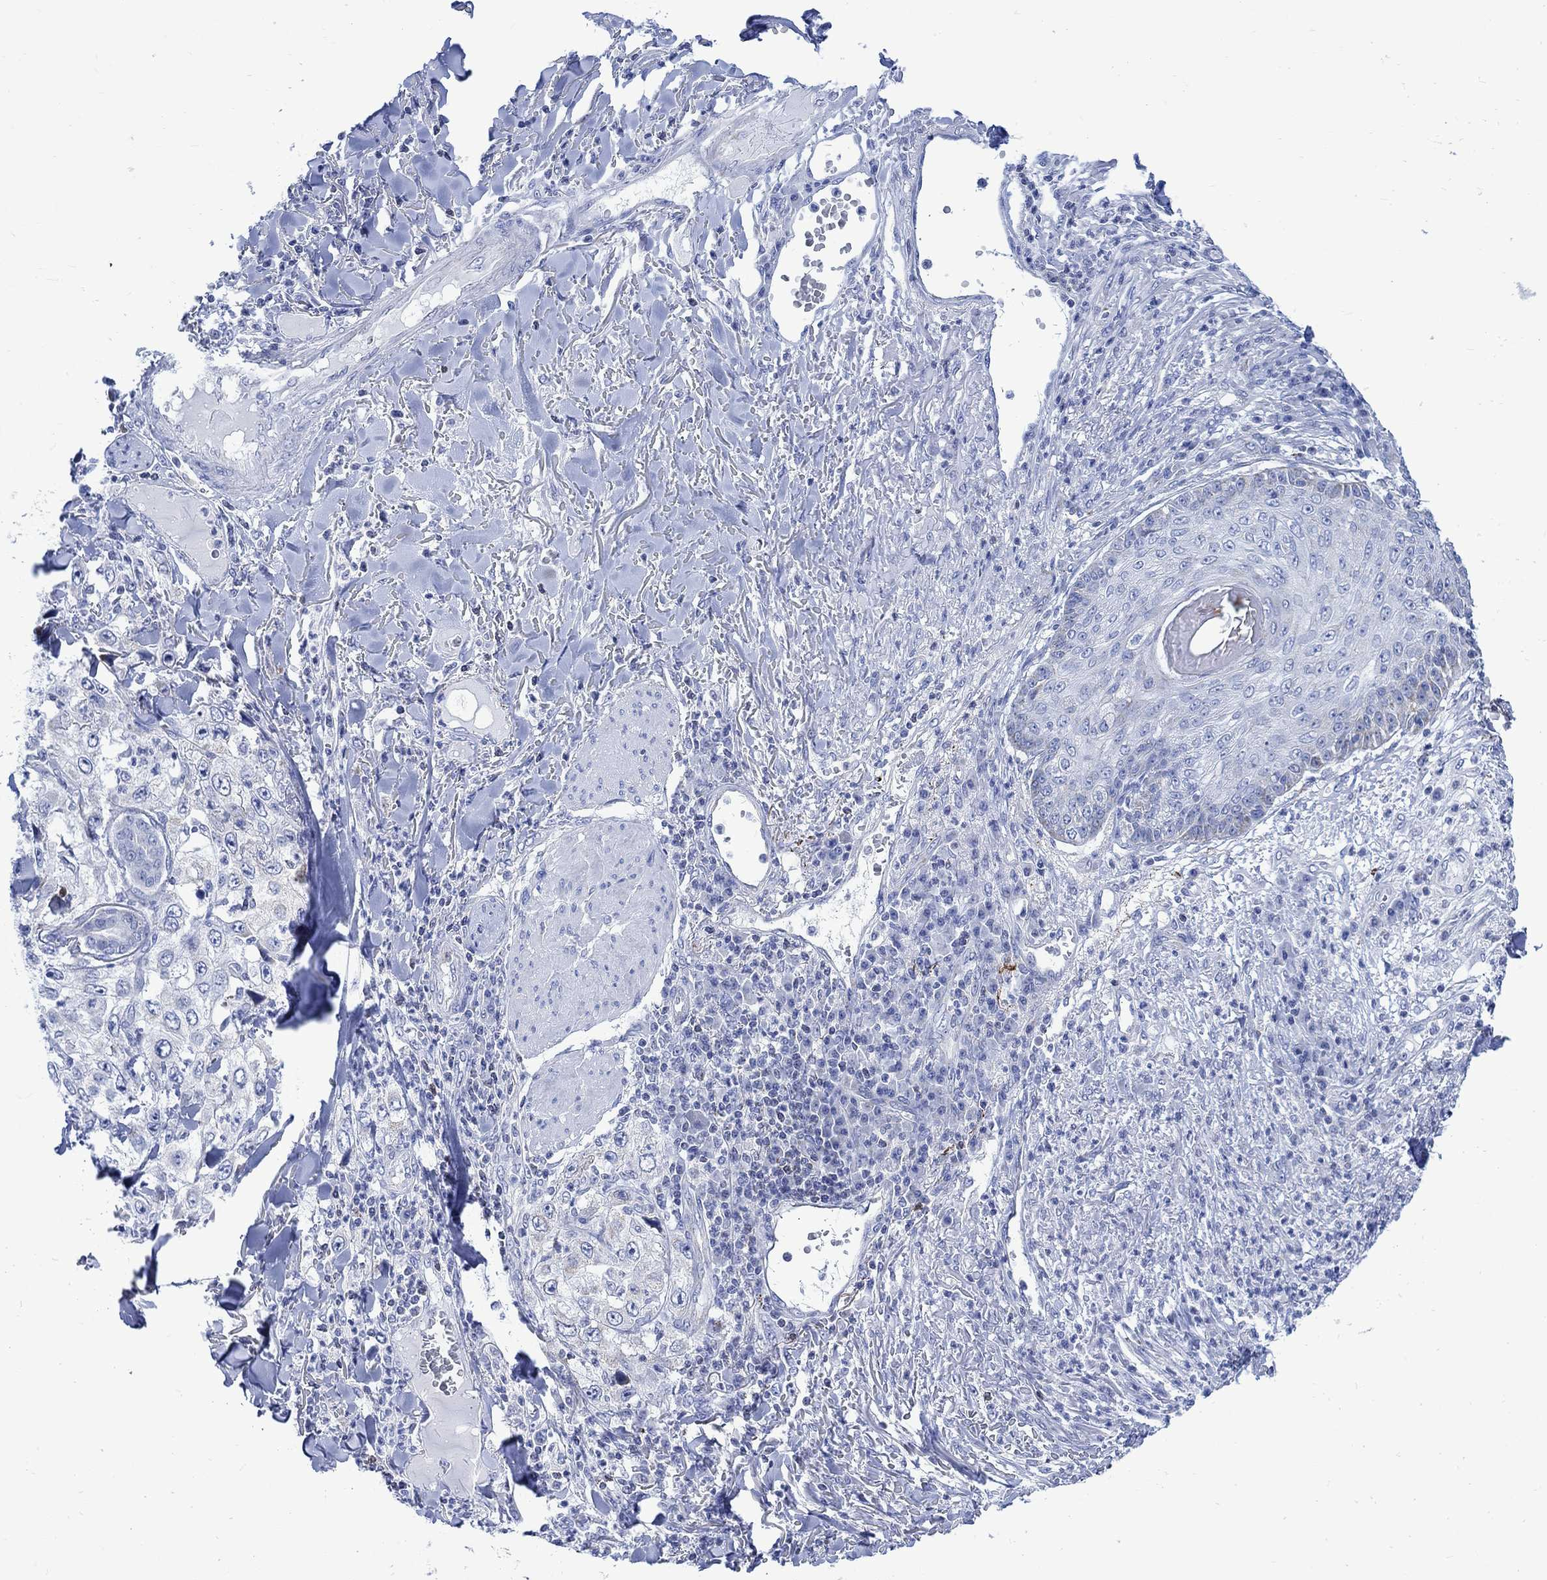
{"staining": {"intensity": "negative", "quantity": "none", "location": "none"}, "tissue": "skin cancer", "cell_type": "Tumor cells", "image_type": "cancer", "snomed": [{"axis": "morphology", "description": "Squamous cell carcinoma, NOS"}, {"axis": "topography", "description": "Skin"}], "caption": "Immunohistochemistry (IHC) micrograph of skin cancer stained for a protein (brown), which shows no expression in tumor cells. (Brightfield microscopy of DAB IHC at high magnification).", "gene": "CPLX2", "patient": {"sex": "male", "age": 82}}